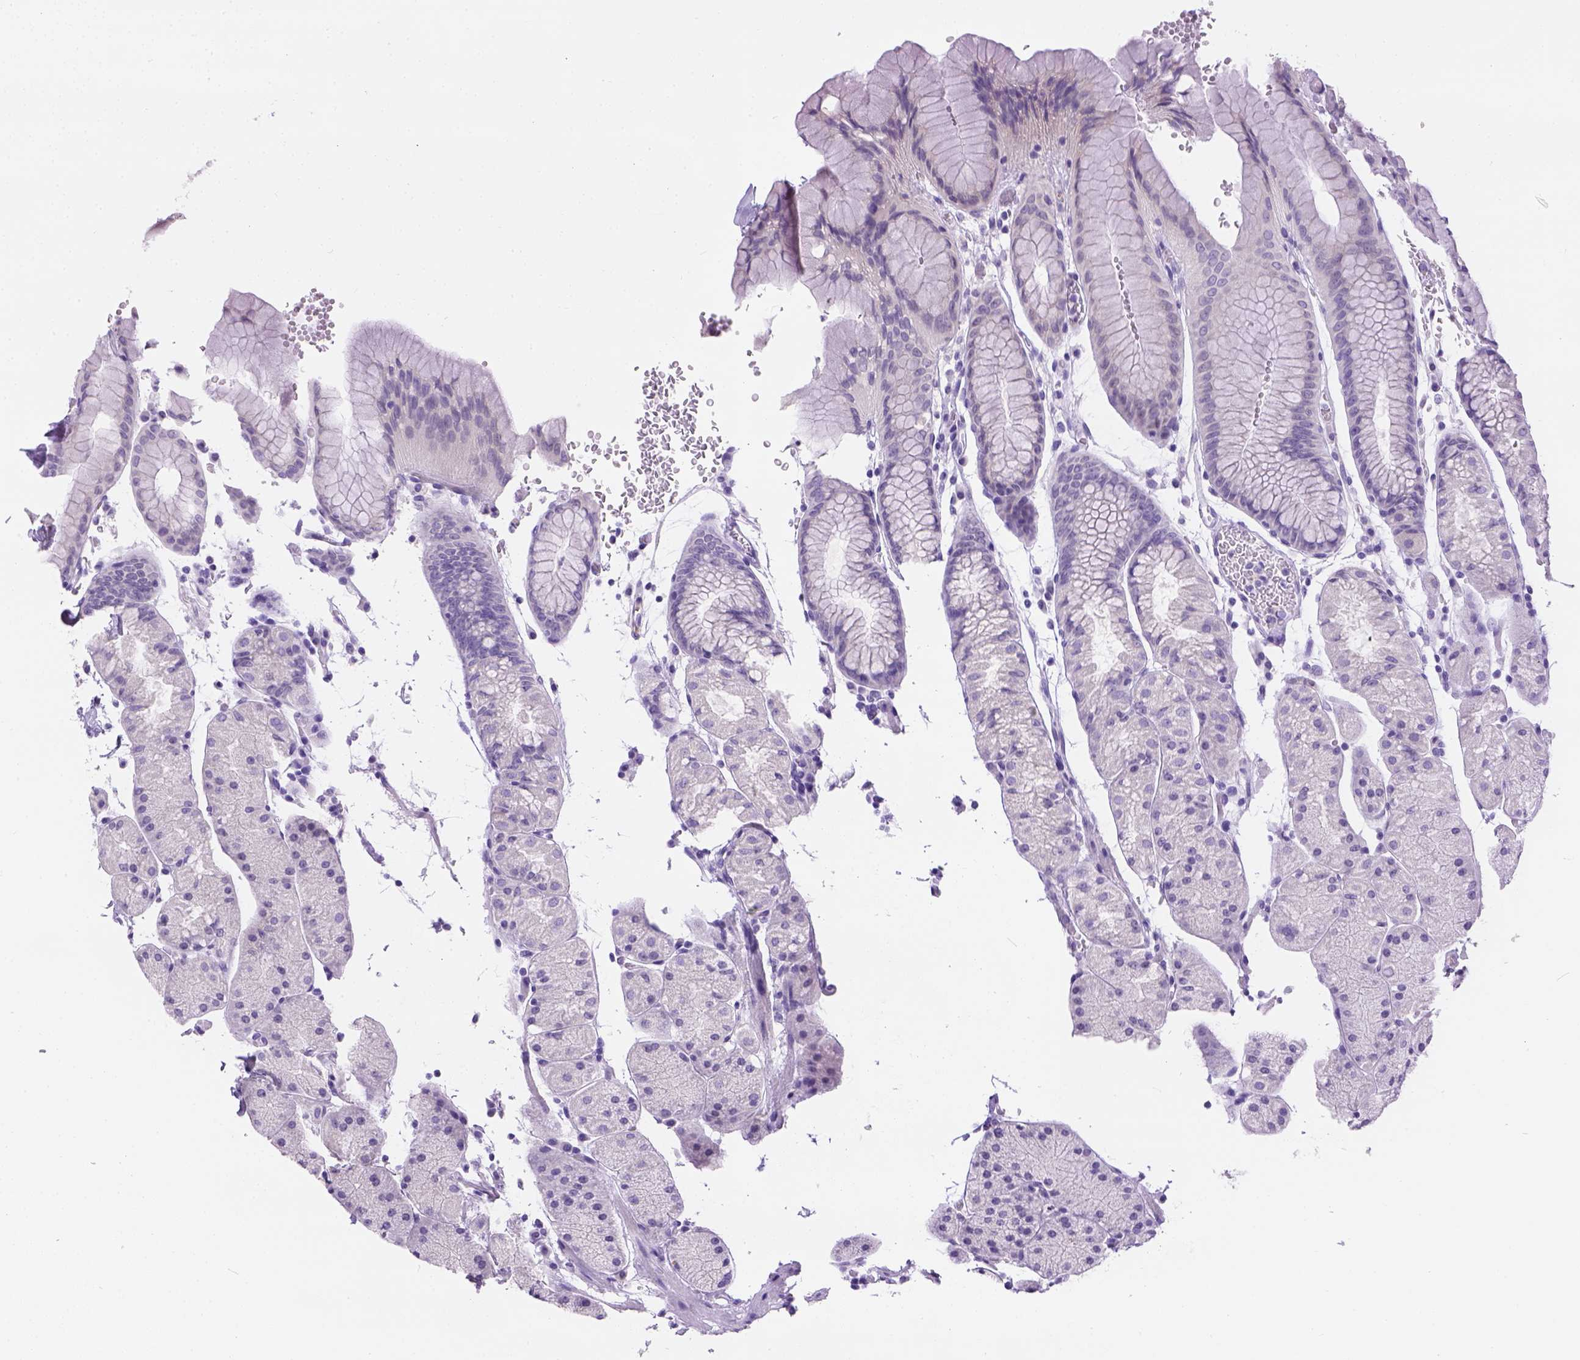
{"staining": {"intensity": "negative", "quantity": "none", "location": "none"}, "tissue": "stomach", "cell_type": "Glandular cells", "image_type": "normal", "snomed": [{"axis": "morphology", "description": "Normal tissue, NOS"}, {"axis": "topography", "description": "Stomach, upper"}, {"axis": "topography", "description": "Stomach"}], "caption": "High magnification brightfield microscopy of normal stomach stained with DAB (3,3'-diaminobenzidine) (brown) and counterstained with hematoxylin (blue): glandular cells show no significant expression. Nuclei are stained in blue.", "gene": "TMEM38A", "patient": {"sex": "male", "age": 76}}